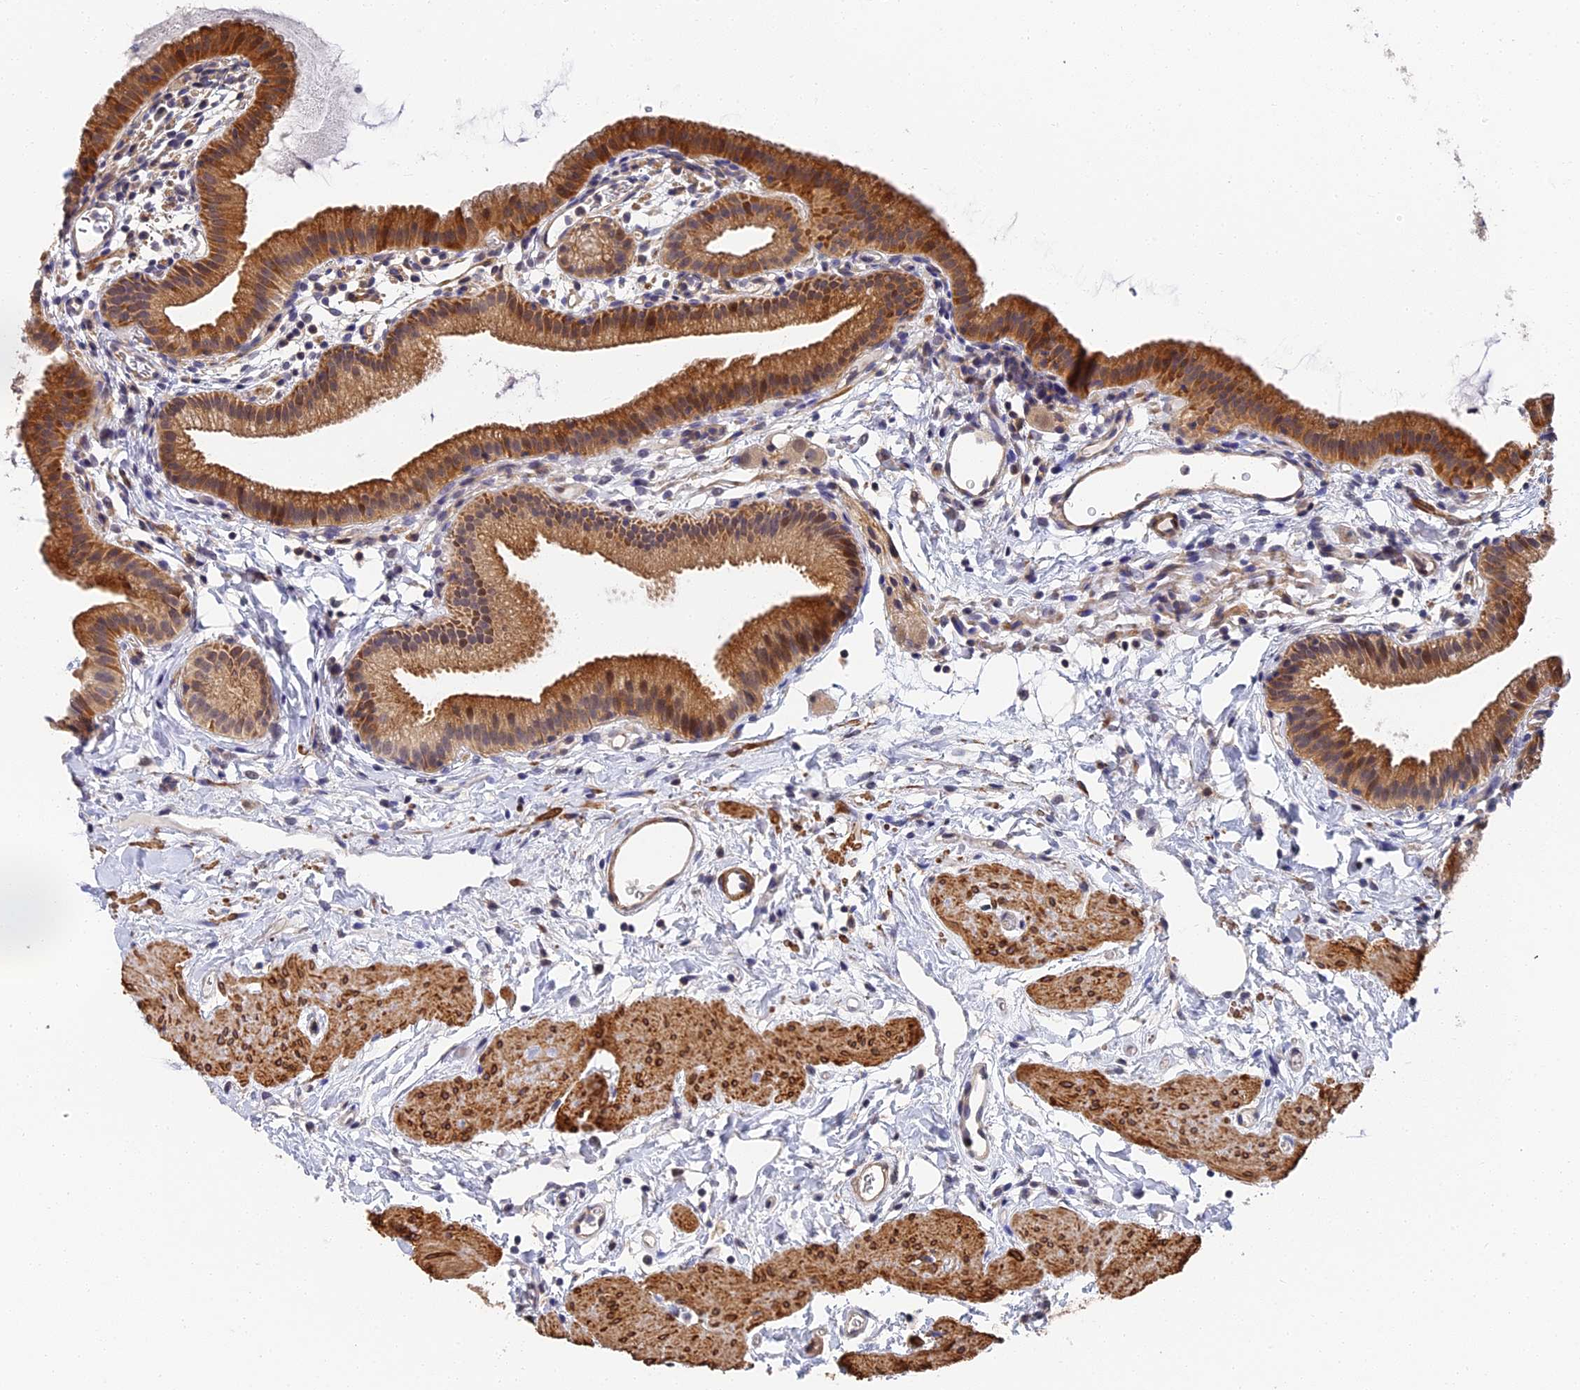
{"staining": {"intensity": "moderate", "quantity": ">75%", "location": "cytoplasmic/membranous,nuclear"}, "tissue": "gallbladder", "cell_type": "Glandular cells", "image_type": "normal", "snomed": [{"axis": "morphology", "description": "Normal tissue, NOS"}, {"axis": "topography", "description": "Gallbladder"}], "caption": "A micrograph showing moderate cytoplasmic/membranous,nuclear positivity in approximately >75% of glandular cells in benign gallbladder, as visualized by brown immunohistochemical staining.", "gene": "CCDC113", "patient": {"sex": "female", "age": 46}}